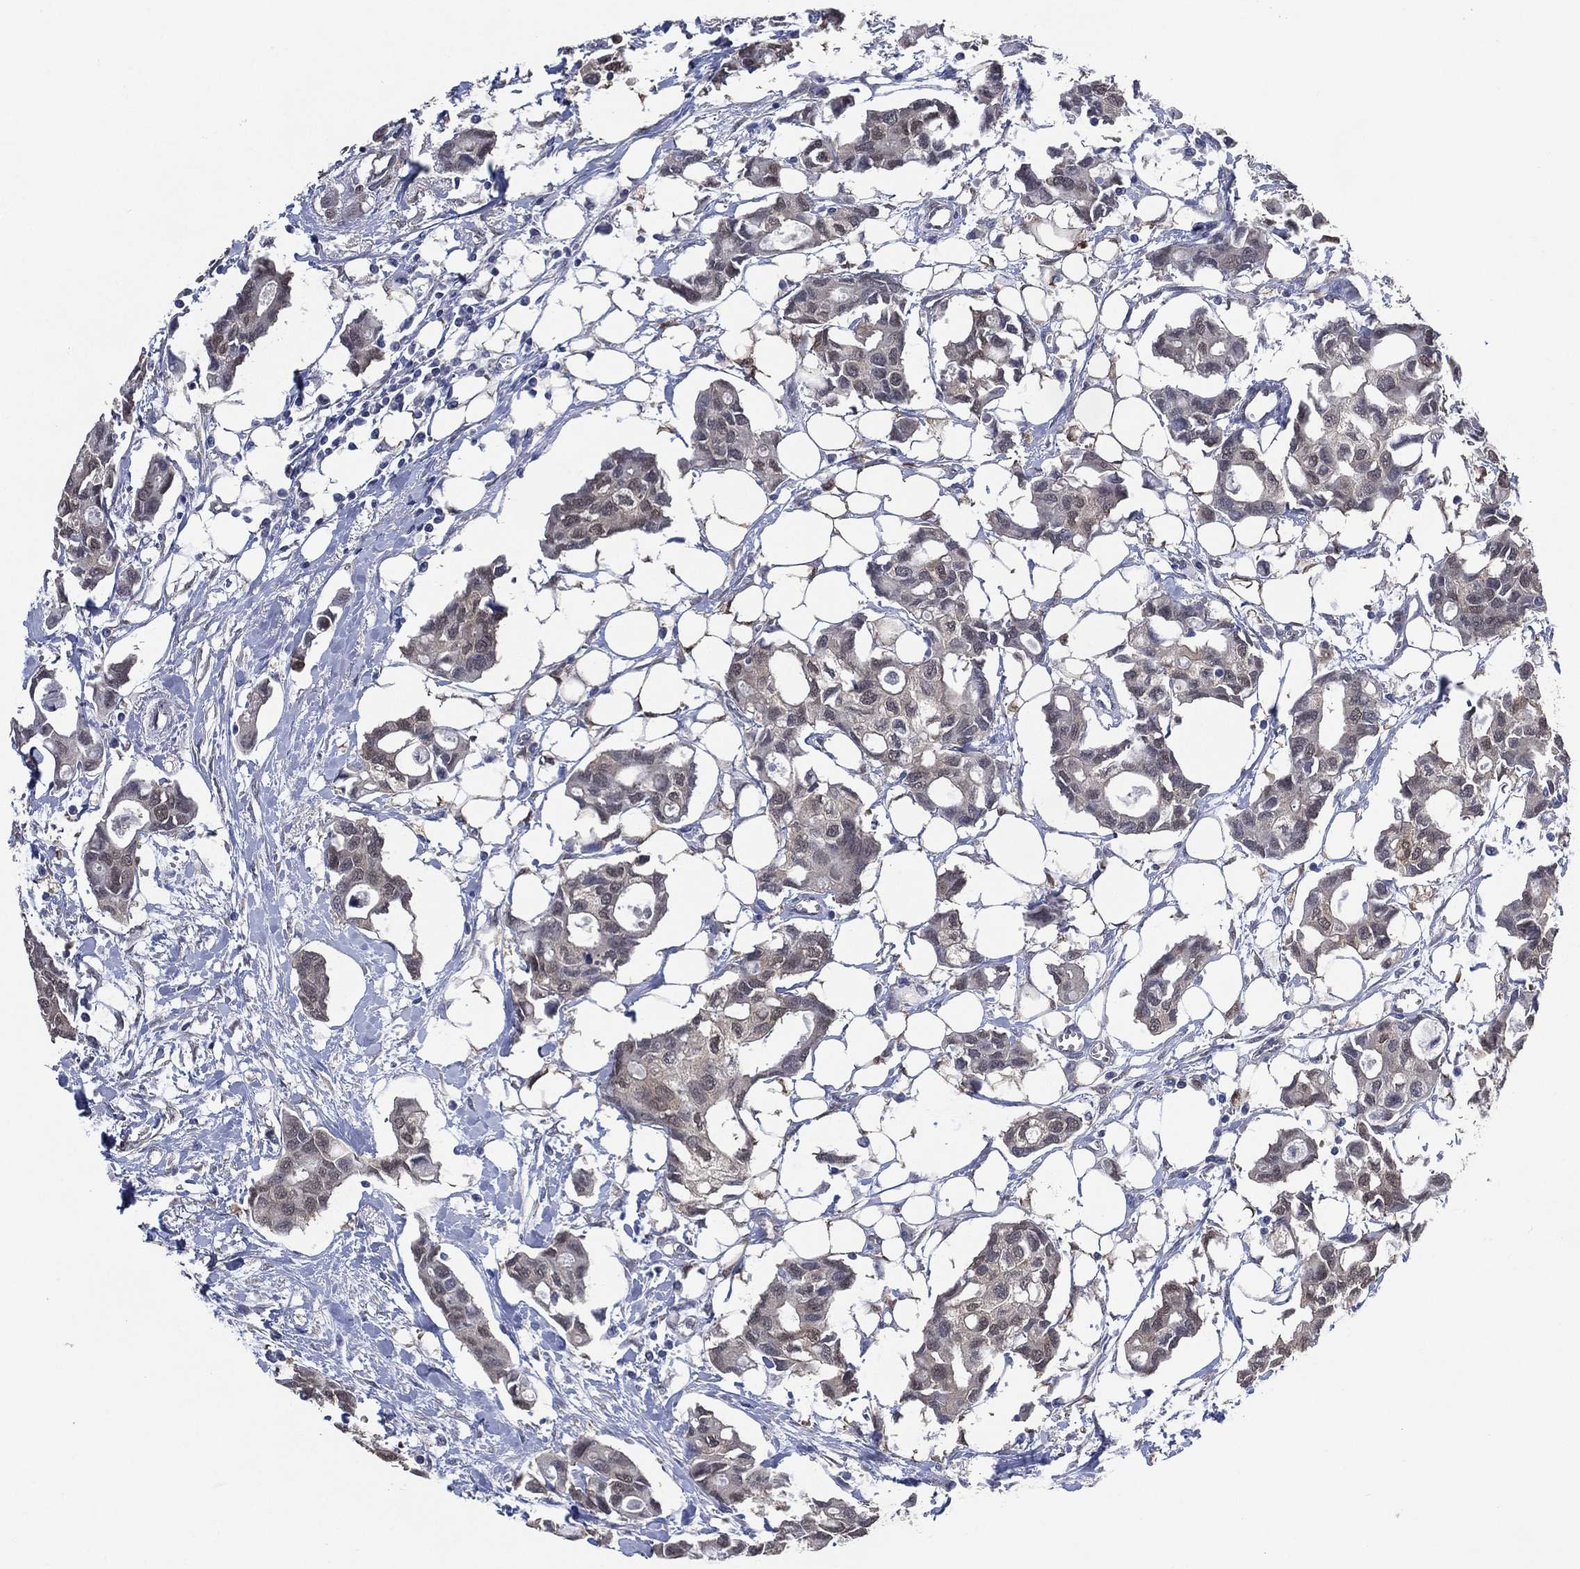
{"staining": {"intensity": "negative", "quantity": "none", "location": "none"}, "tissue": "breast cancer", "cell_type": "Tumor cells", "image_type": "cancer", "snomed": [{"axis": "morphology", "description": "Duct carcinoma"}, {"axis": "topography", "description": "Breast"}], "caption": "Immunohistochemistry of human infiltrating ductal carcinoma (breast) reveals no expression in tumor cells.", "gene": "AK1", "patient": {"sex": "female", "age": 83}}